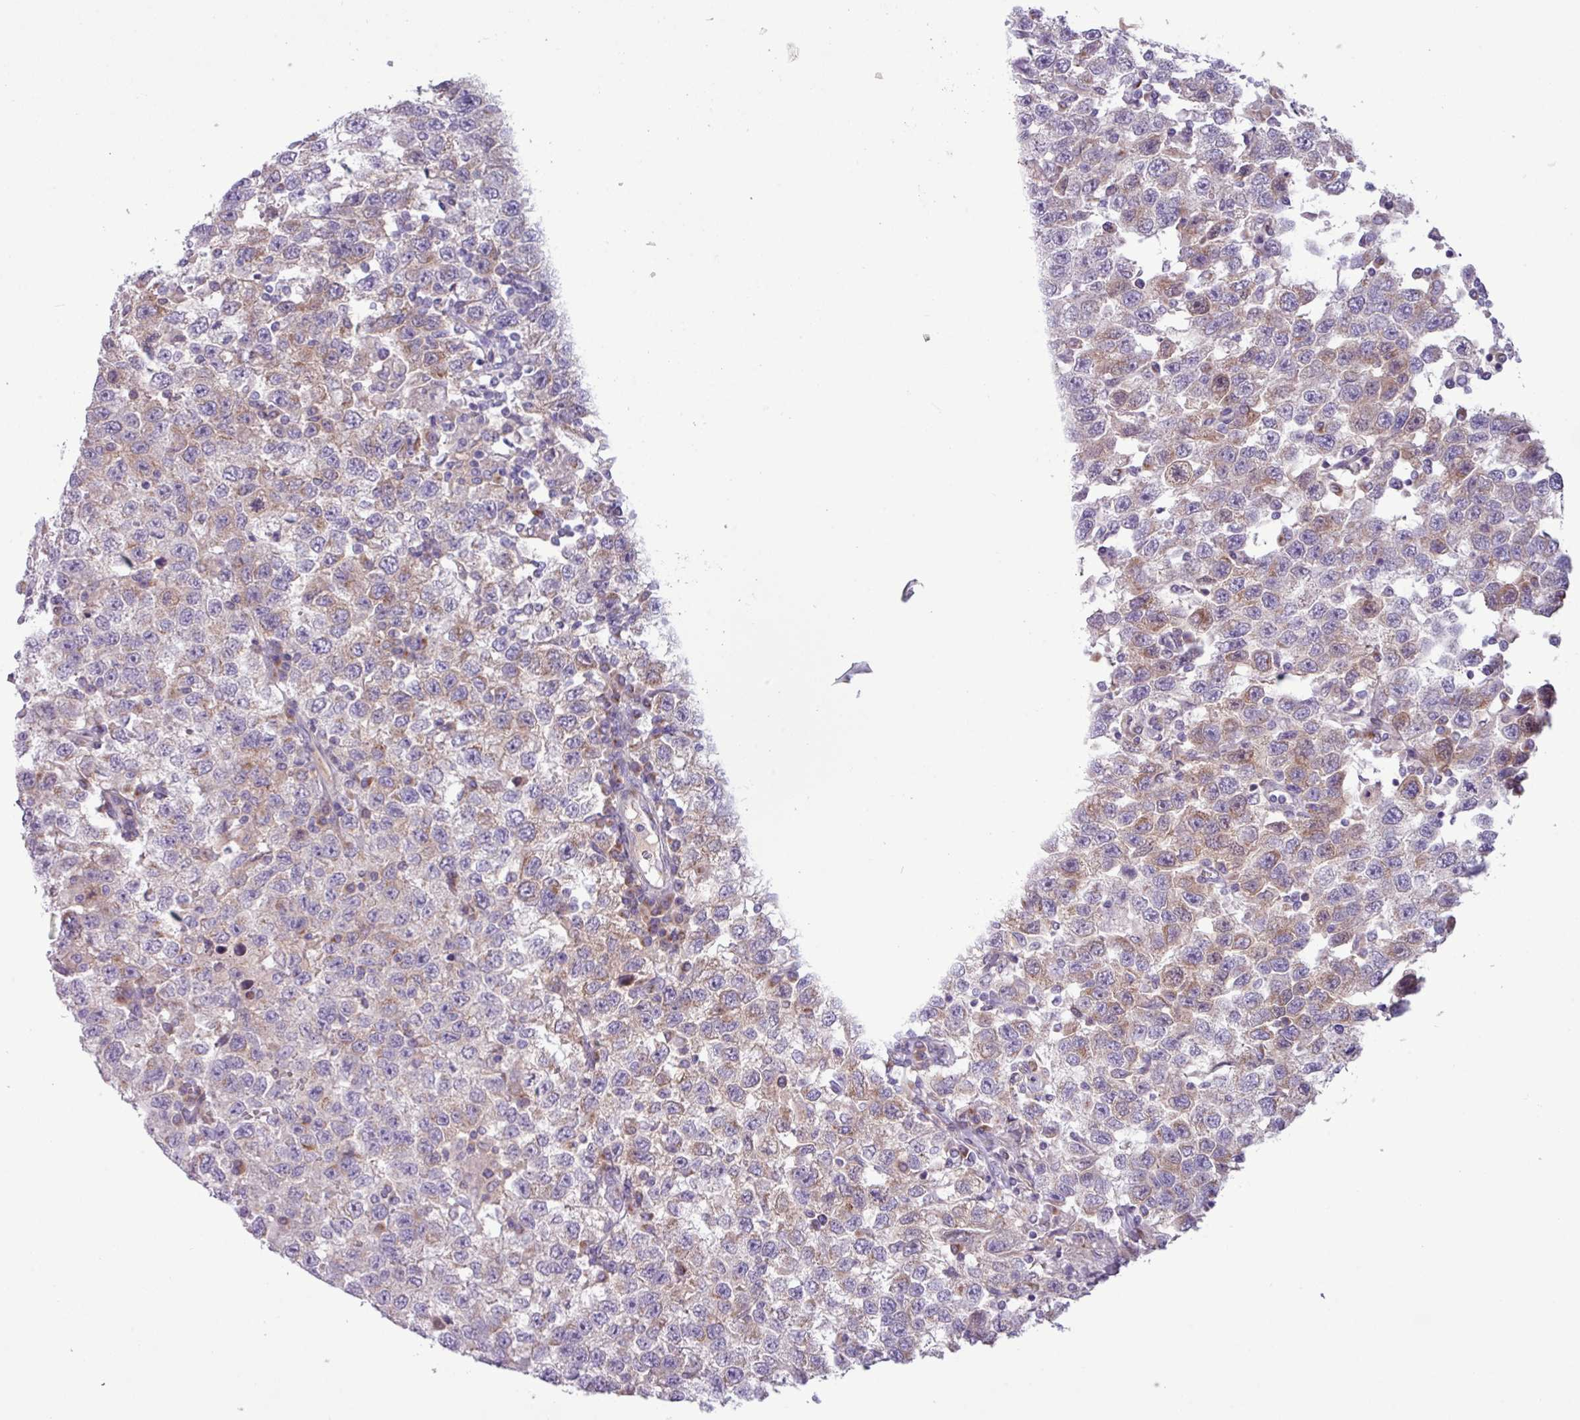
{"staining": {"intensity": "weak", "quantity": "25%-75%", "location": "cytoplasmic/membranous"}, "tissue": "testis cancer", "cell_type": "Tumor cells", "image_type": "cancer", "snomed": [{"axis": "morphology", "description": "Seminoma, NOS"}, {"axis": "topography", "description": "Testis"}], "caption": "Testis cancer stained with immunohistochemistry (IHC) shows weak cytoplasmic/membranous positivity in about 25%-75% of tumor cells.", "gene": "STIMATE", "patient": {"sex": "male", "age": 41}}